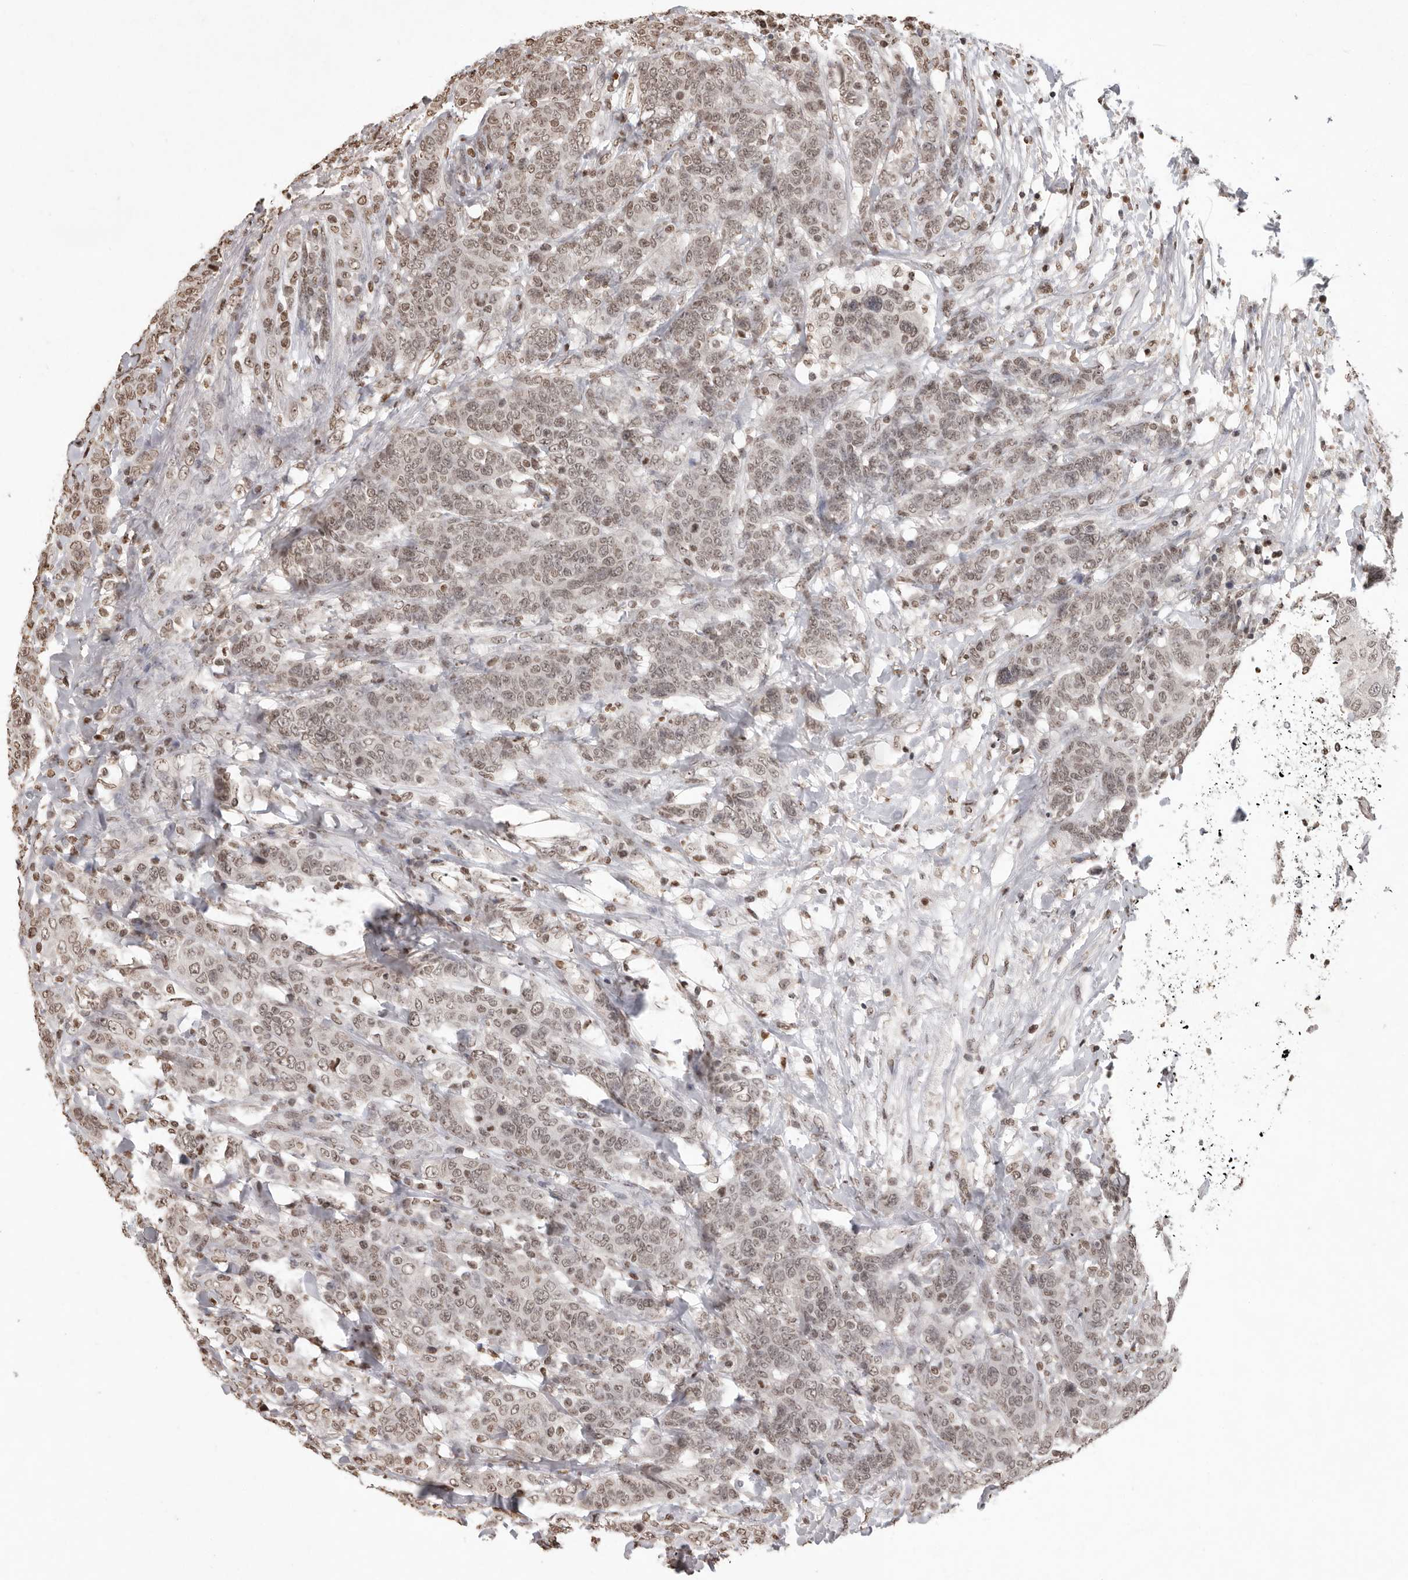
{"staining": {"intensity": "weak", "quantity": ">75%", "location": "nuclear"}, "tissue": "breast cancer", "cell_type": "Tumor cells", "image_type": "cancer", "snomed": [{"axis": "morphology", "description": "Duct carcinoma"}, {"axis": "topography", "description": "Breast"}], "caption": "This photomicrograph shows breast invasive ductal carcinoma stained with immunohistochemistry to label a protein in brown. The nuclear of tumor cells show weak positivity for the protein. Nuclei are counter-stained blue.", "gene": "WDR45", "patient": {"sex": "female", "age": 37}}